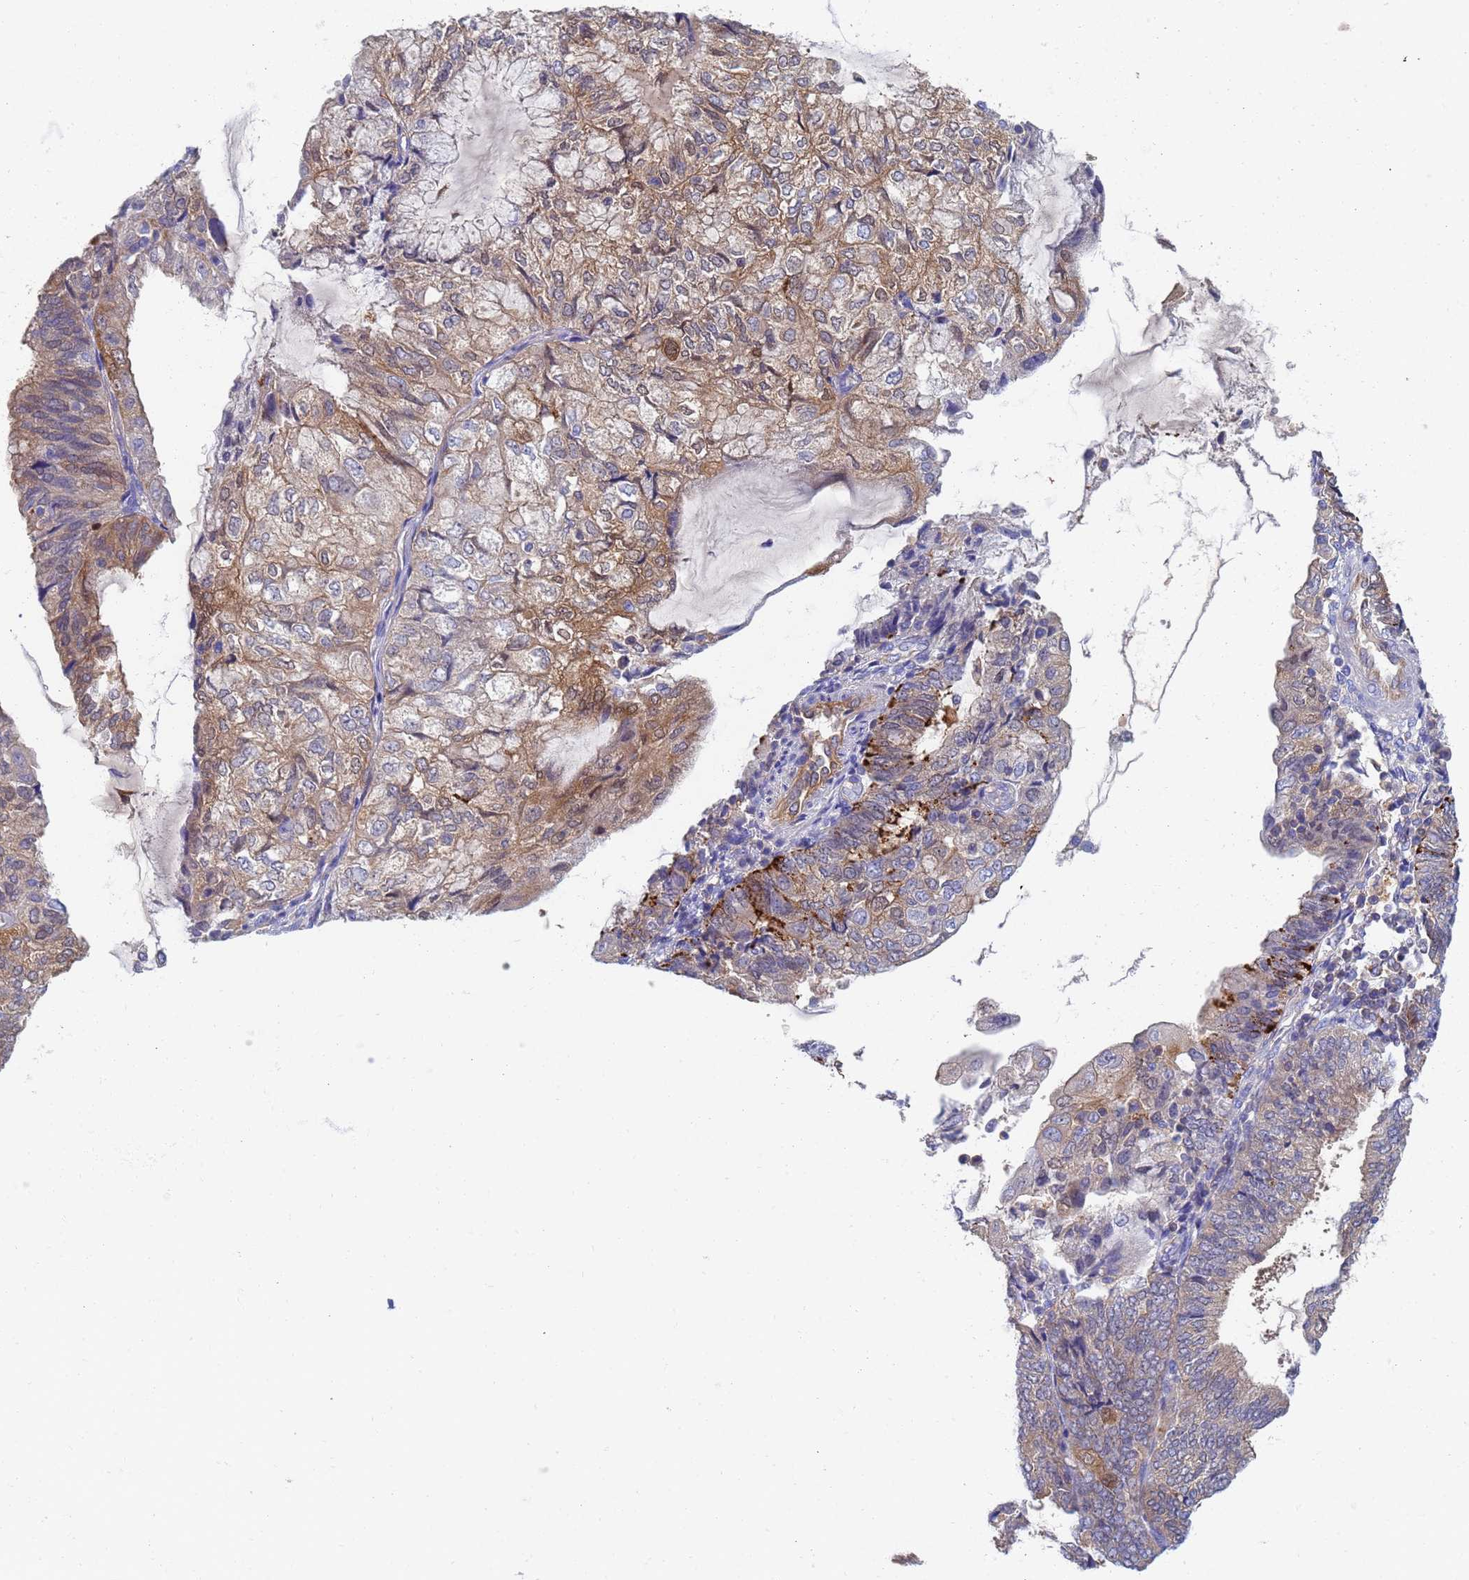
{"staining": {"intensity": "moderate", "quantity": ">75%", "location": "cytoplasmic/membranous"}, "tissue": "endometrial cancer", "cell_type": "Tumor cells", "image_type": "cancer", "snomed": [{"axis": "morphology", "description": "Adenocarcinoma, NOS"}, {"axis": "topography", "description": "Endometrium"}], "caption": "Human adenocarcinoma (endometrial) stained with a protein marker shows moderate staining in tumor cells.", "gene": "GCHFR", "patient": {"sex": "female", "age": 81}}